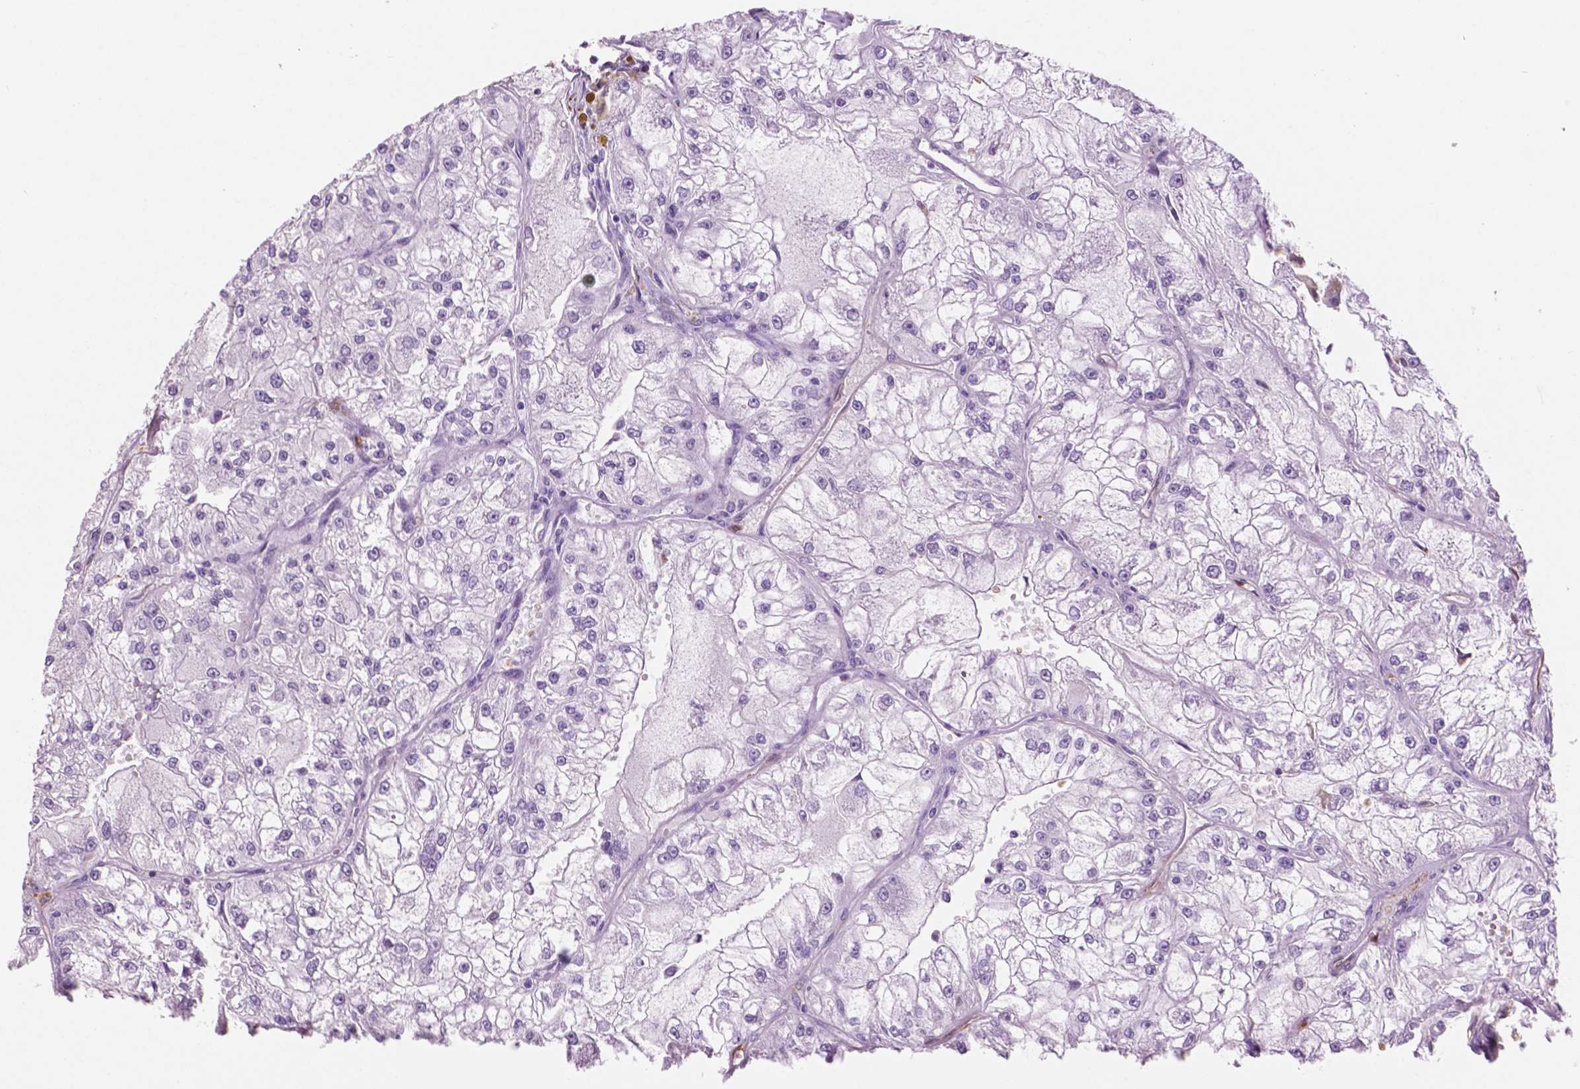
{"staining": {"intensity": "negative", "quantity": "none", "location": "none"}, "tissue": "renal cancer", "cell_type": "Tumor cells", "image_type": "cancer", "snomed": [{"axis": "morphology", "description": "Adenocarcinoma, NOS"}, {"axis": "topography", "description": "Kidney"}], "caption": "Tumor cells show no significant protein positivity in renal cancer.", "gene": "IDO1", "patient": {"sex": "female", "age": 72}}